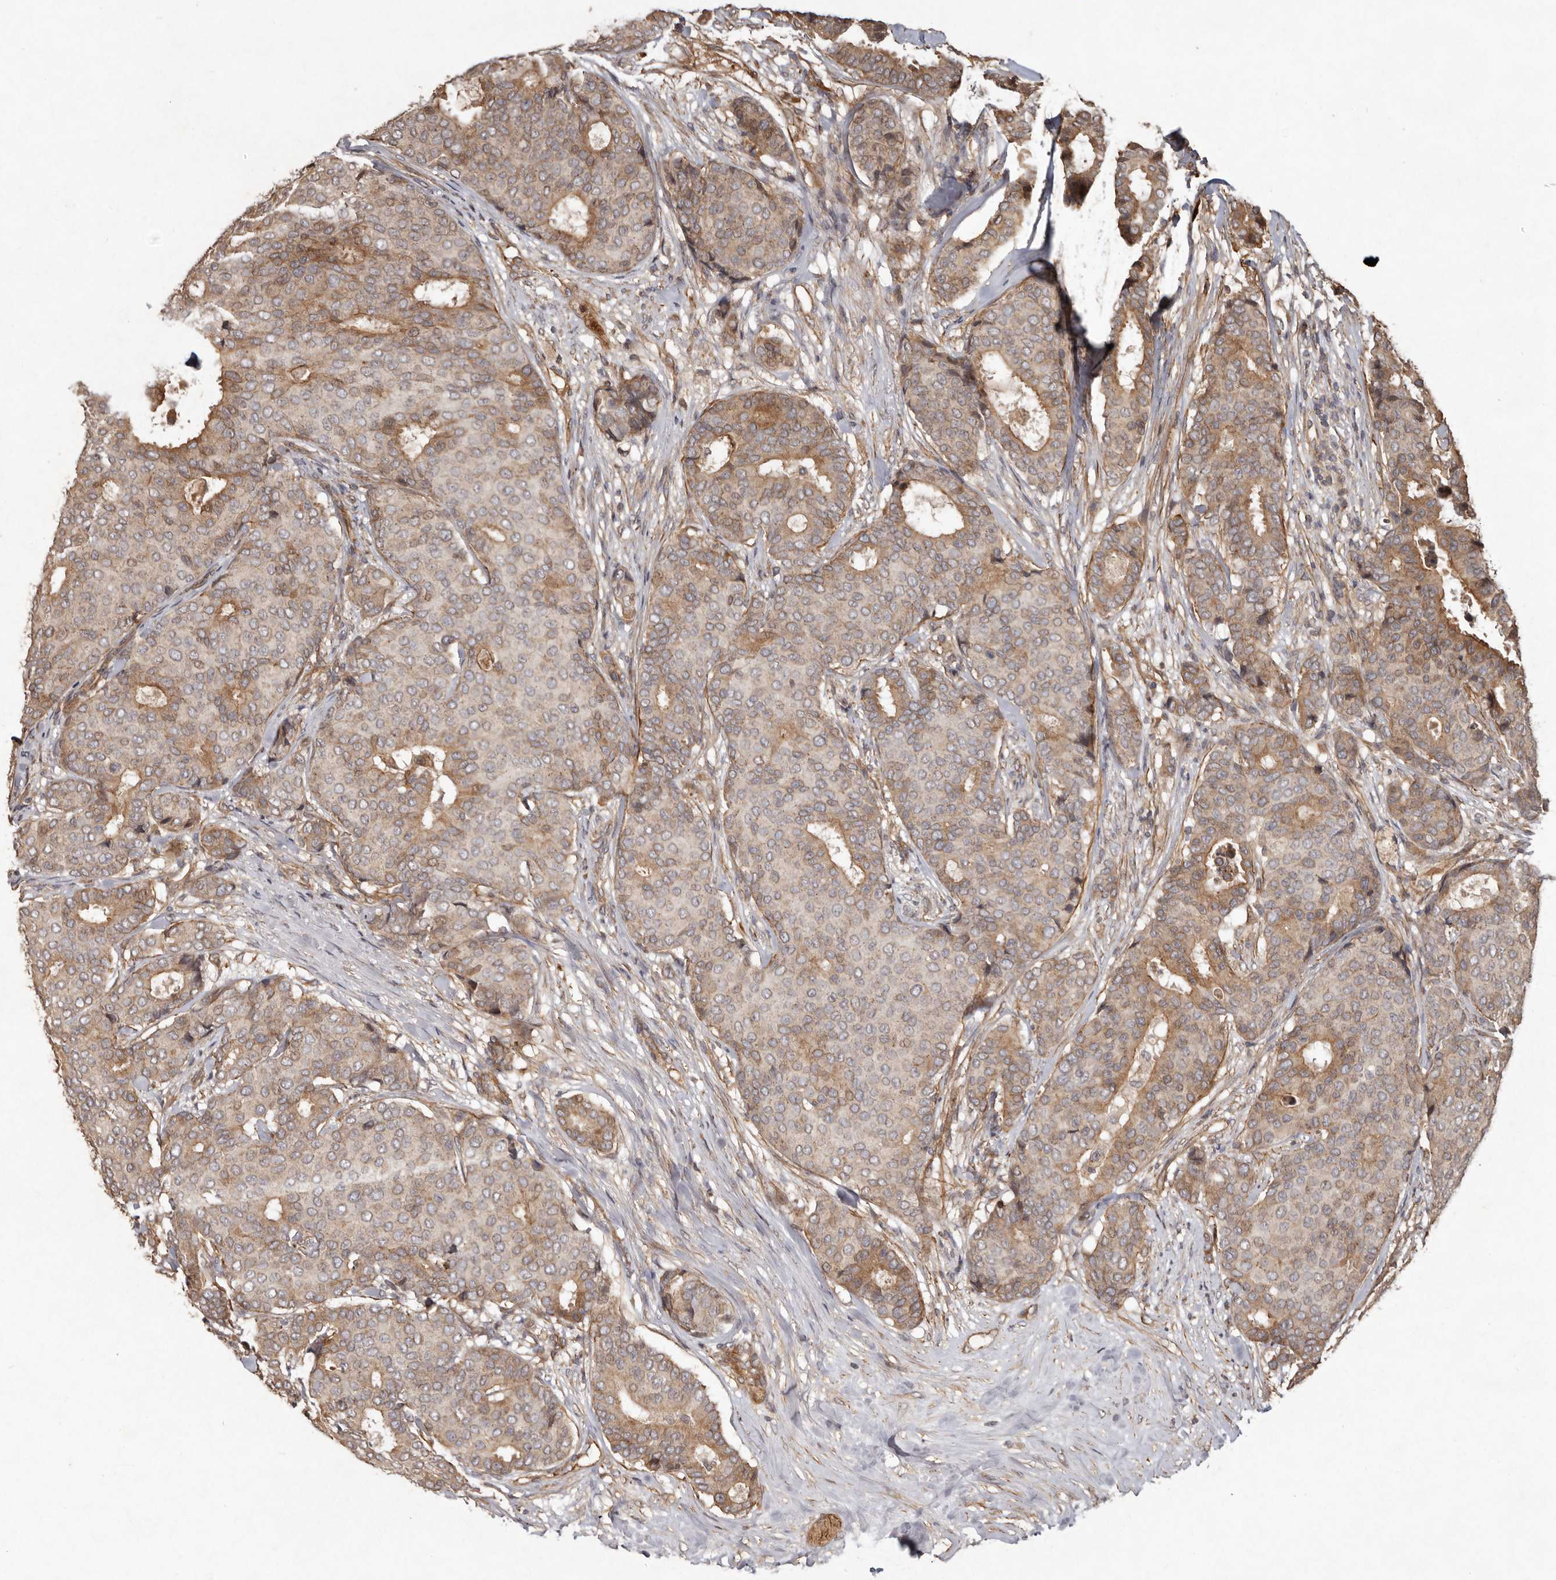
{"staining": {"intensity": "moderate", "quantity": ">75%", "location": "cytoplasmic/membranous"}, "tissue": "breast cancer", "cell_type": "Tumor cells", "image_type": "cancer", "snomed": [{"axis": "morphology", "description": "Duct carcinoma"}, {"axis": "topography", "description": "Breast"}], "caption": "Protein analysis of breast invasive ductal carcinoma tissue displays moderate cytoplasmic/membranous expression in about >75% of tumor cells. The staining was performed using DAB to visualize the protein expression in brown, while the nuclei were stained in blue with hematoxylin (Magnification: 20x).", "gene": "SEMA3A", "patient": {"sex": "female", "age": 75}}